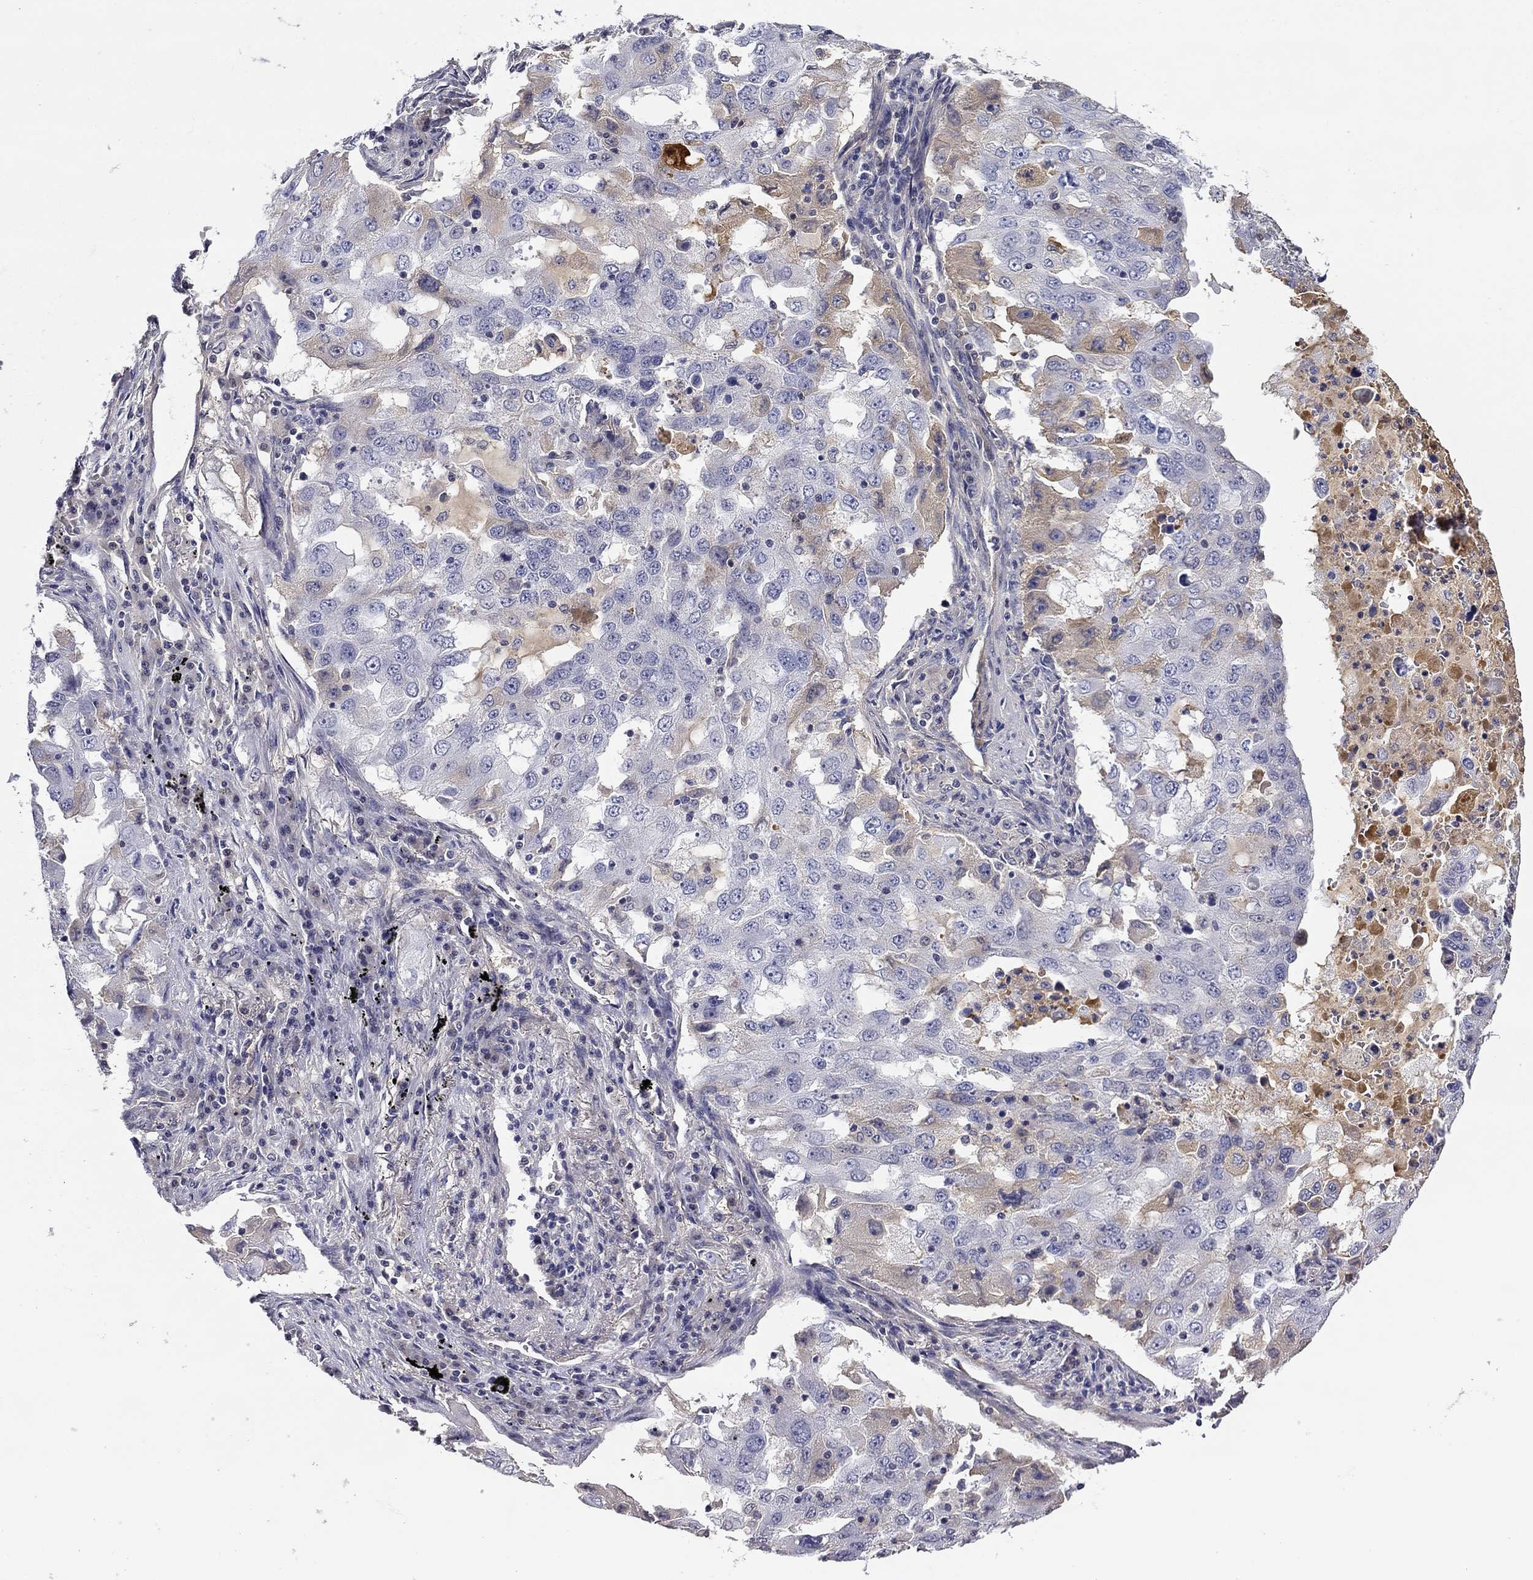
{"staining": {"intensity": "weak", "quantity": "<25%", "location": "cytoplasmic/membranous"}, "tissue": "lung cancer", "cell_type": "Tumor cells", "image_type": "cancer", "snomed": [{"axis": "morphology", "description": "Adenocarcinoma, NOS"}, {"axis": "topography", "description": "Lung"}], "caption": "A histopathology image of human lung cancer is negative for staining in tumor cells.", "gene": "DDTL", "patient": {"sex": "female", "age": 61}}